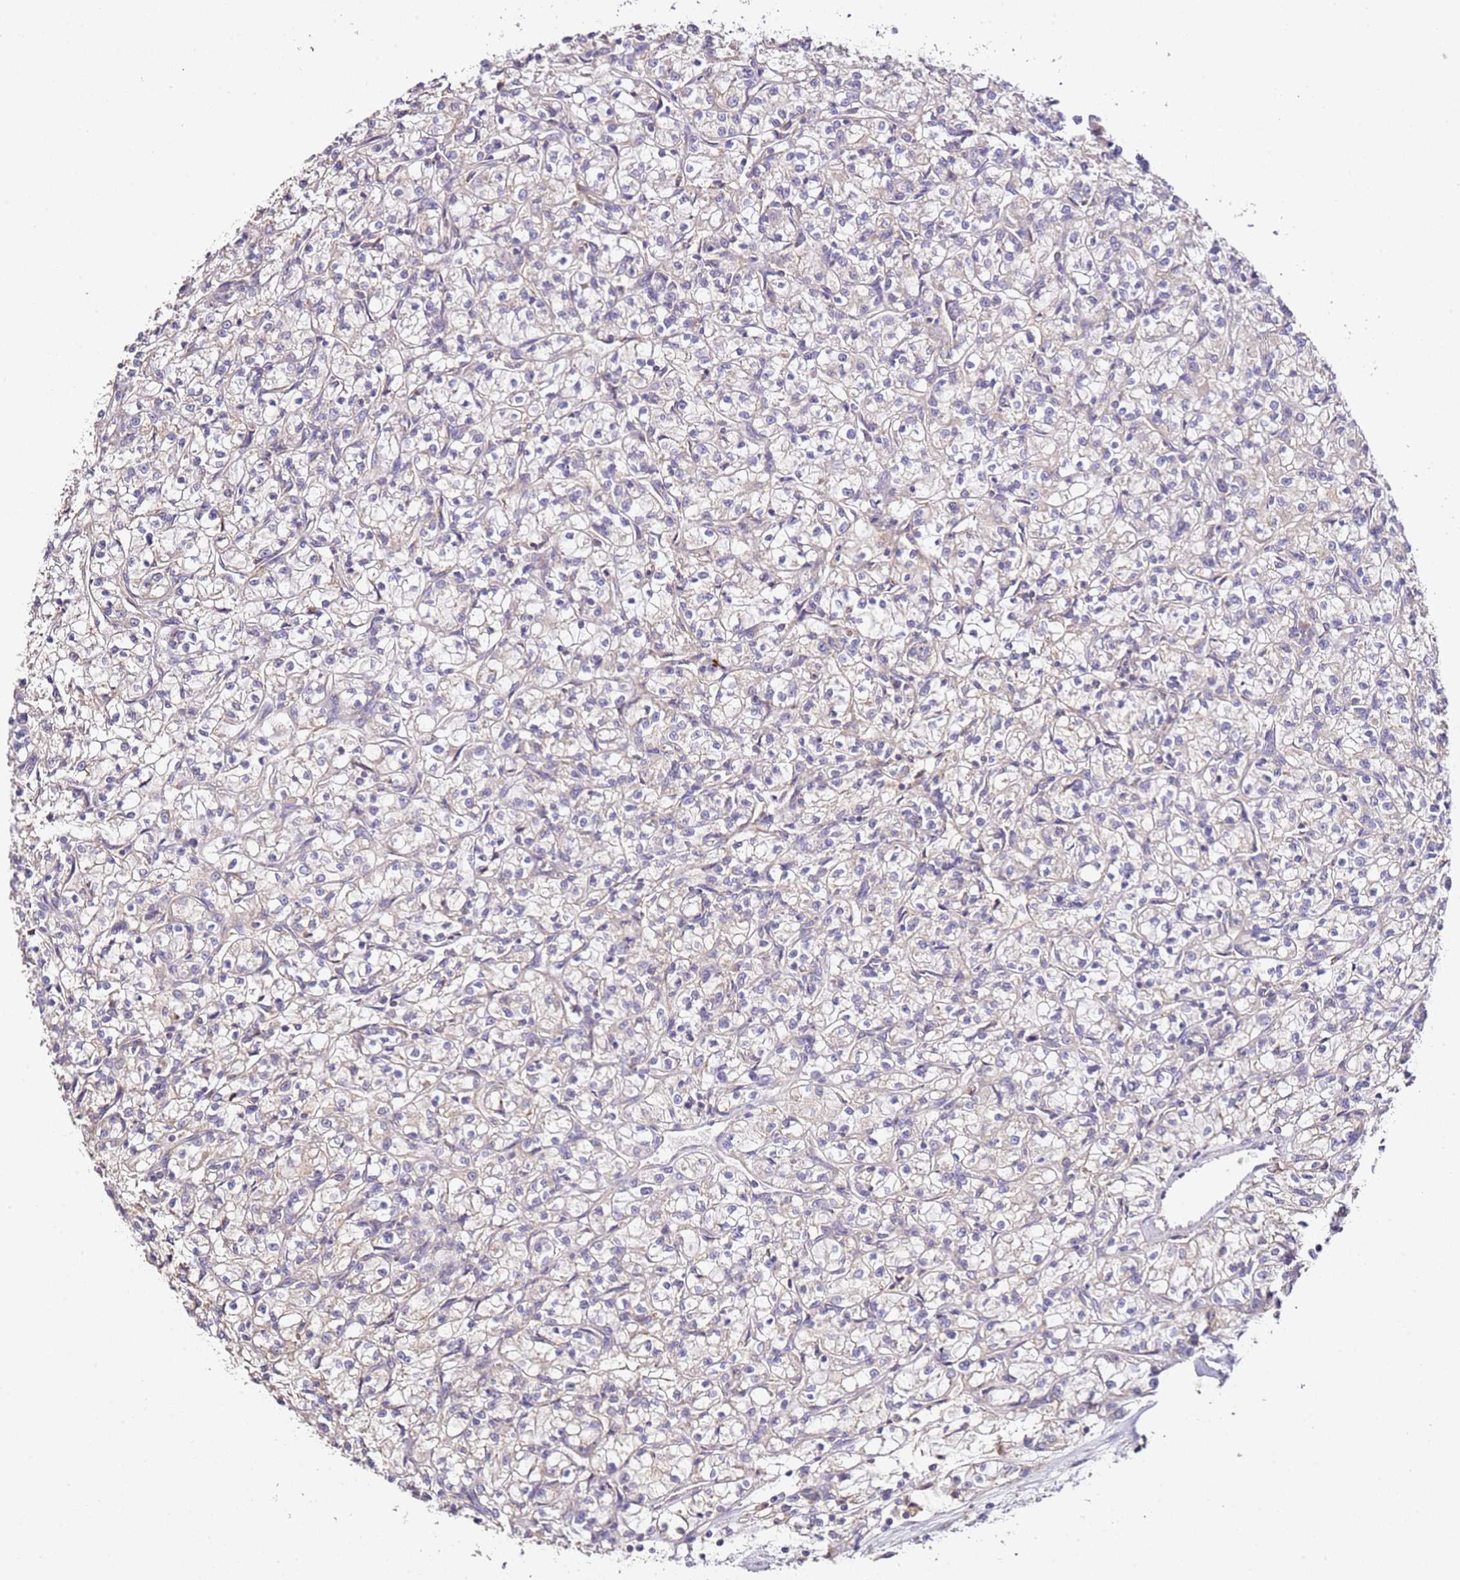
{"staining": {"intensity": "negative", "quantity": "none", "location": "none"}, "tissue": "renal cancer", "cell_type": "Tumor cells", "image_type": "cancer", "snomed": [{"axis": "morphology", "description": "Adenocarcinoma, NOS"}, {"axis": "topography", "description": "Kidney"}], "caption": "Histopathology image shows no protein positivity in tumor cells of renal cancer (adenocarcinoma) tissue.", "gene": "OR2B11", "patient": {"sex": "female", "age": 59}}